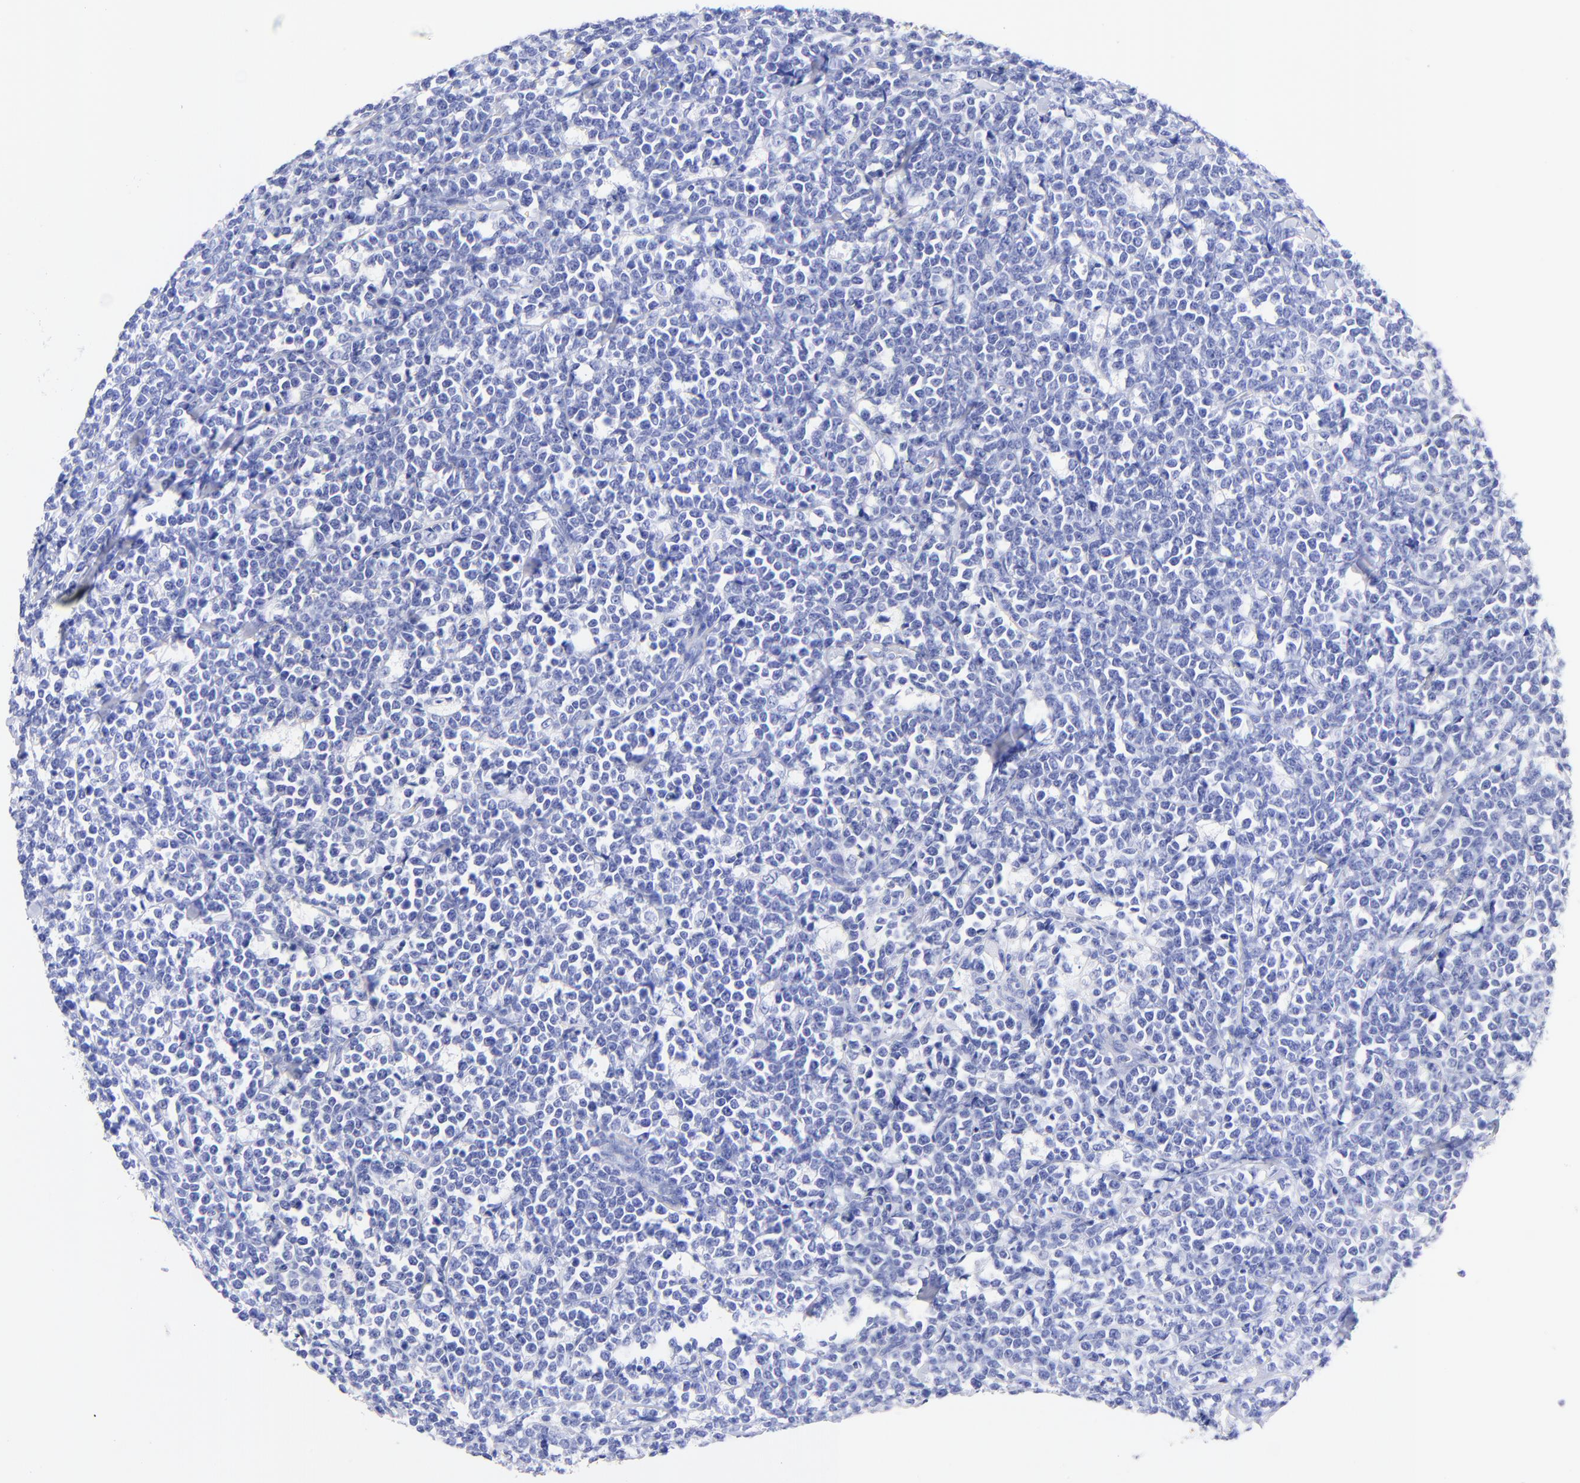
{"staining": {"intensity": "negative", "quantity": "none", "location": "none"}, "tissue": "lymphoma", "cell_type": "Tumor cells", "image_type": "cancer", "snomed": [{"axis": "morphology", "description": "Malignant lymphoma, non-Hodgkin's type, High grade"}, {"axis": "topography", "description": "Small intestine"}, {"axis": "topography", "description": "Colon"}], "caption": "Malignant lymphoma, non-Hodgkin's type (high-grade) was stained to show a protein in brown. There is no significant staining in tumor cells. Nuclei are stained in blue.", "gene": "KRT19", "patient": {"sex": "male", "age": 8}}